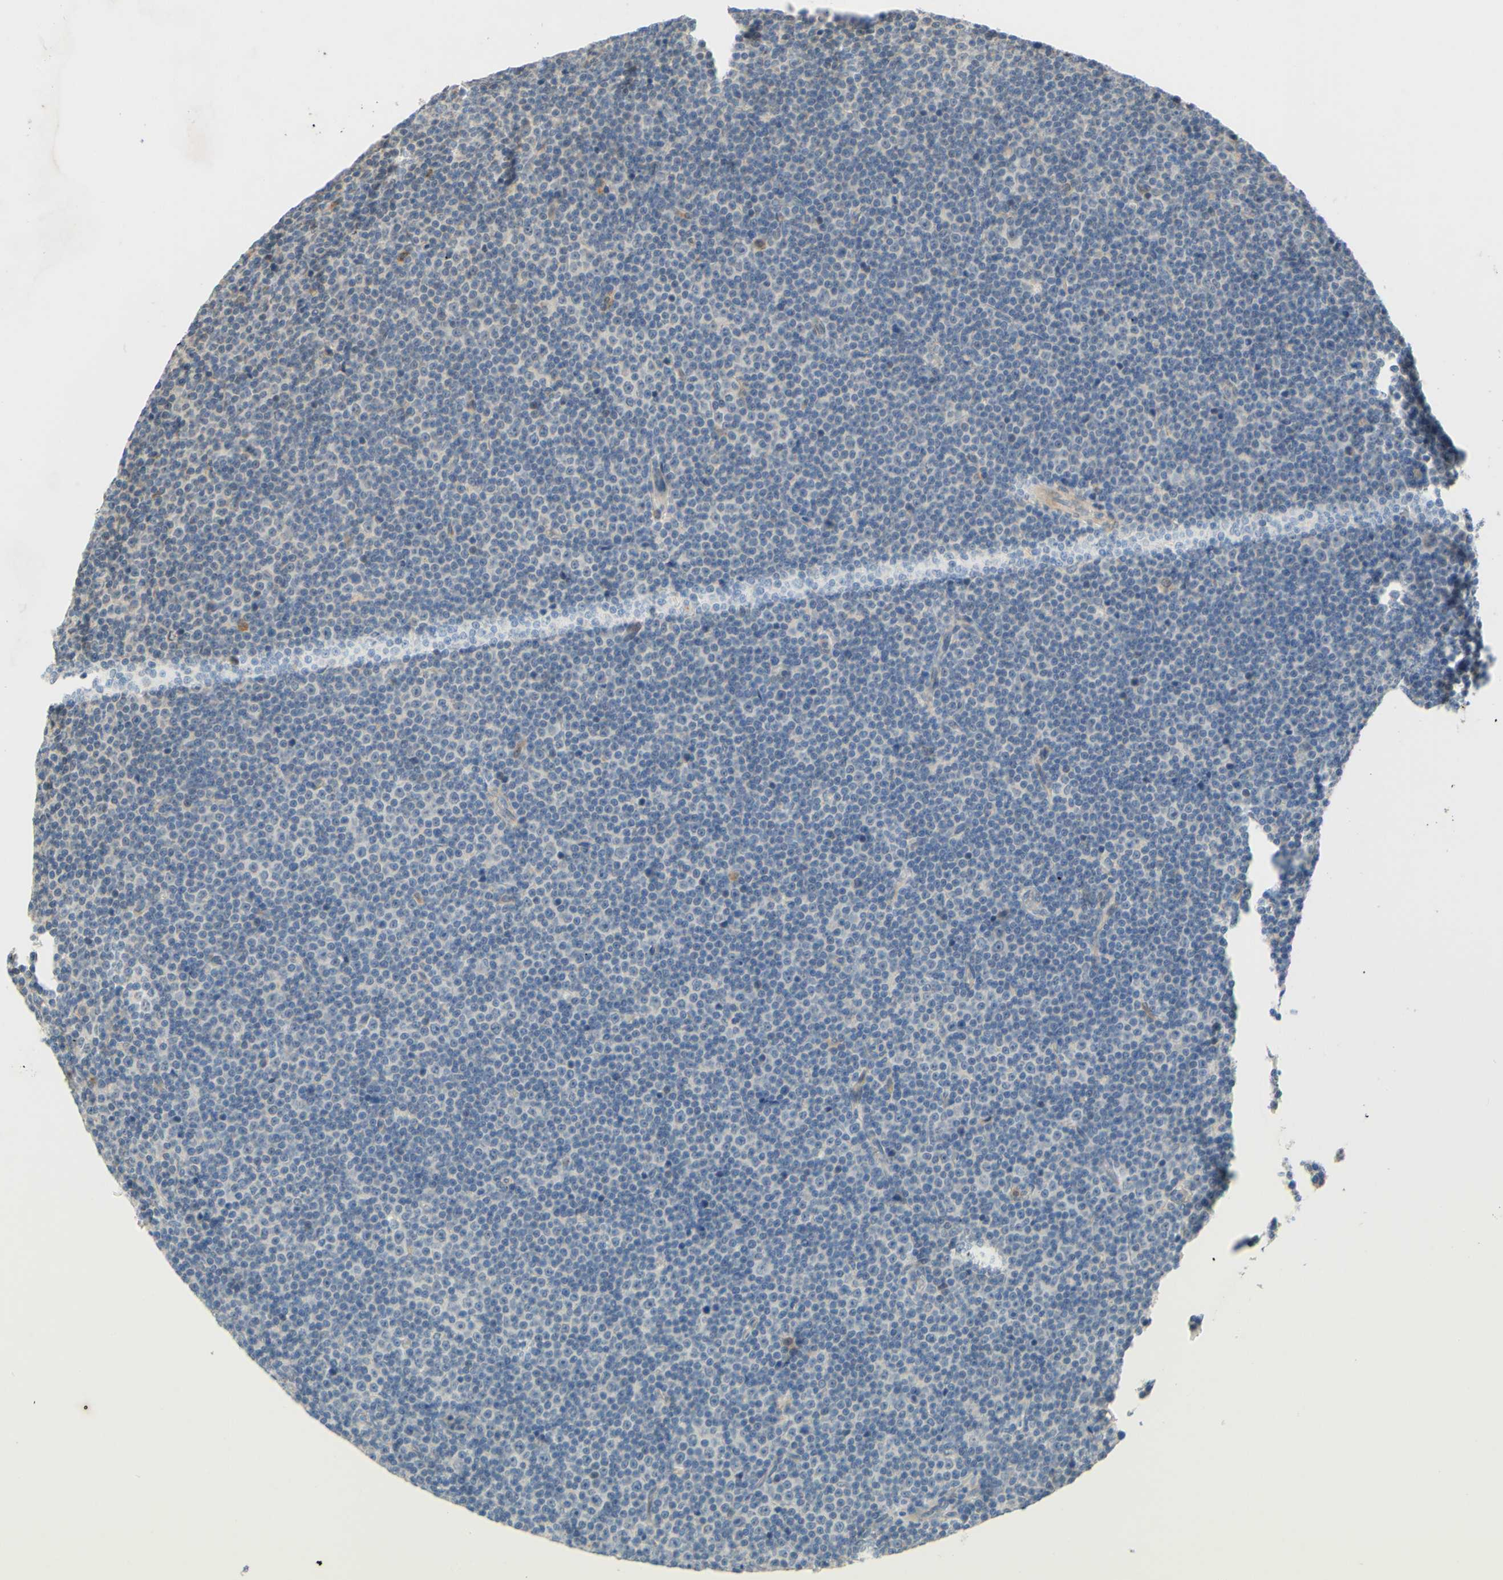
{"staining": {"intensity": "negative", "quantity": "none", "location": "none"}, "tissue": "lymphoma", "cell_type": "Tumor cells", "image_type": "cancer", "snomed": [{"axis": "morphology", "description": "Malignant lymphoma, non-Hodgkin's type, Low grade"}, {"axis": "topography", "description": "Lymph node"}], "caption": "Lymphoma stained for a protein using immunohistochemistry demonstrates no positivity tumor cells.", "gene": "GATA1", "patient": {"sex": "female", "age": 67}}